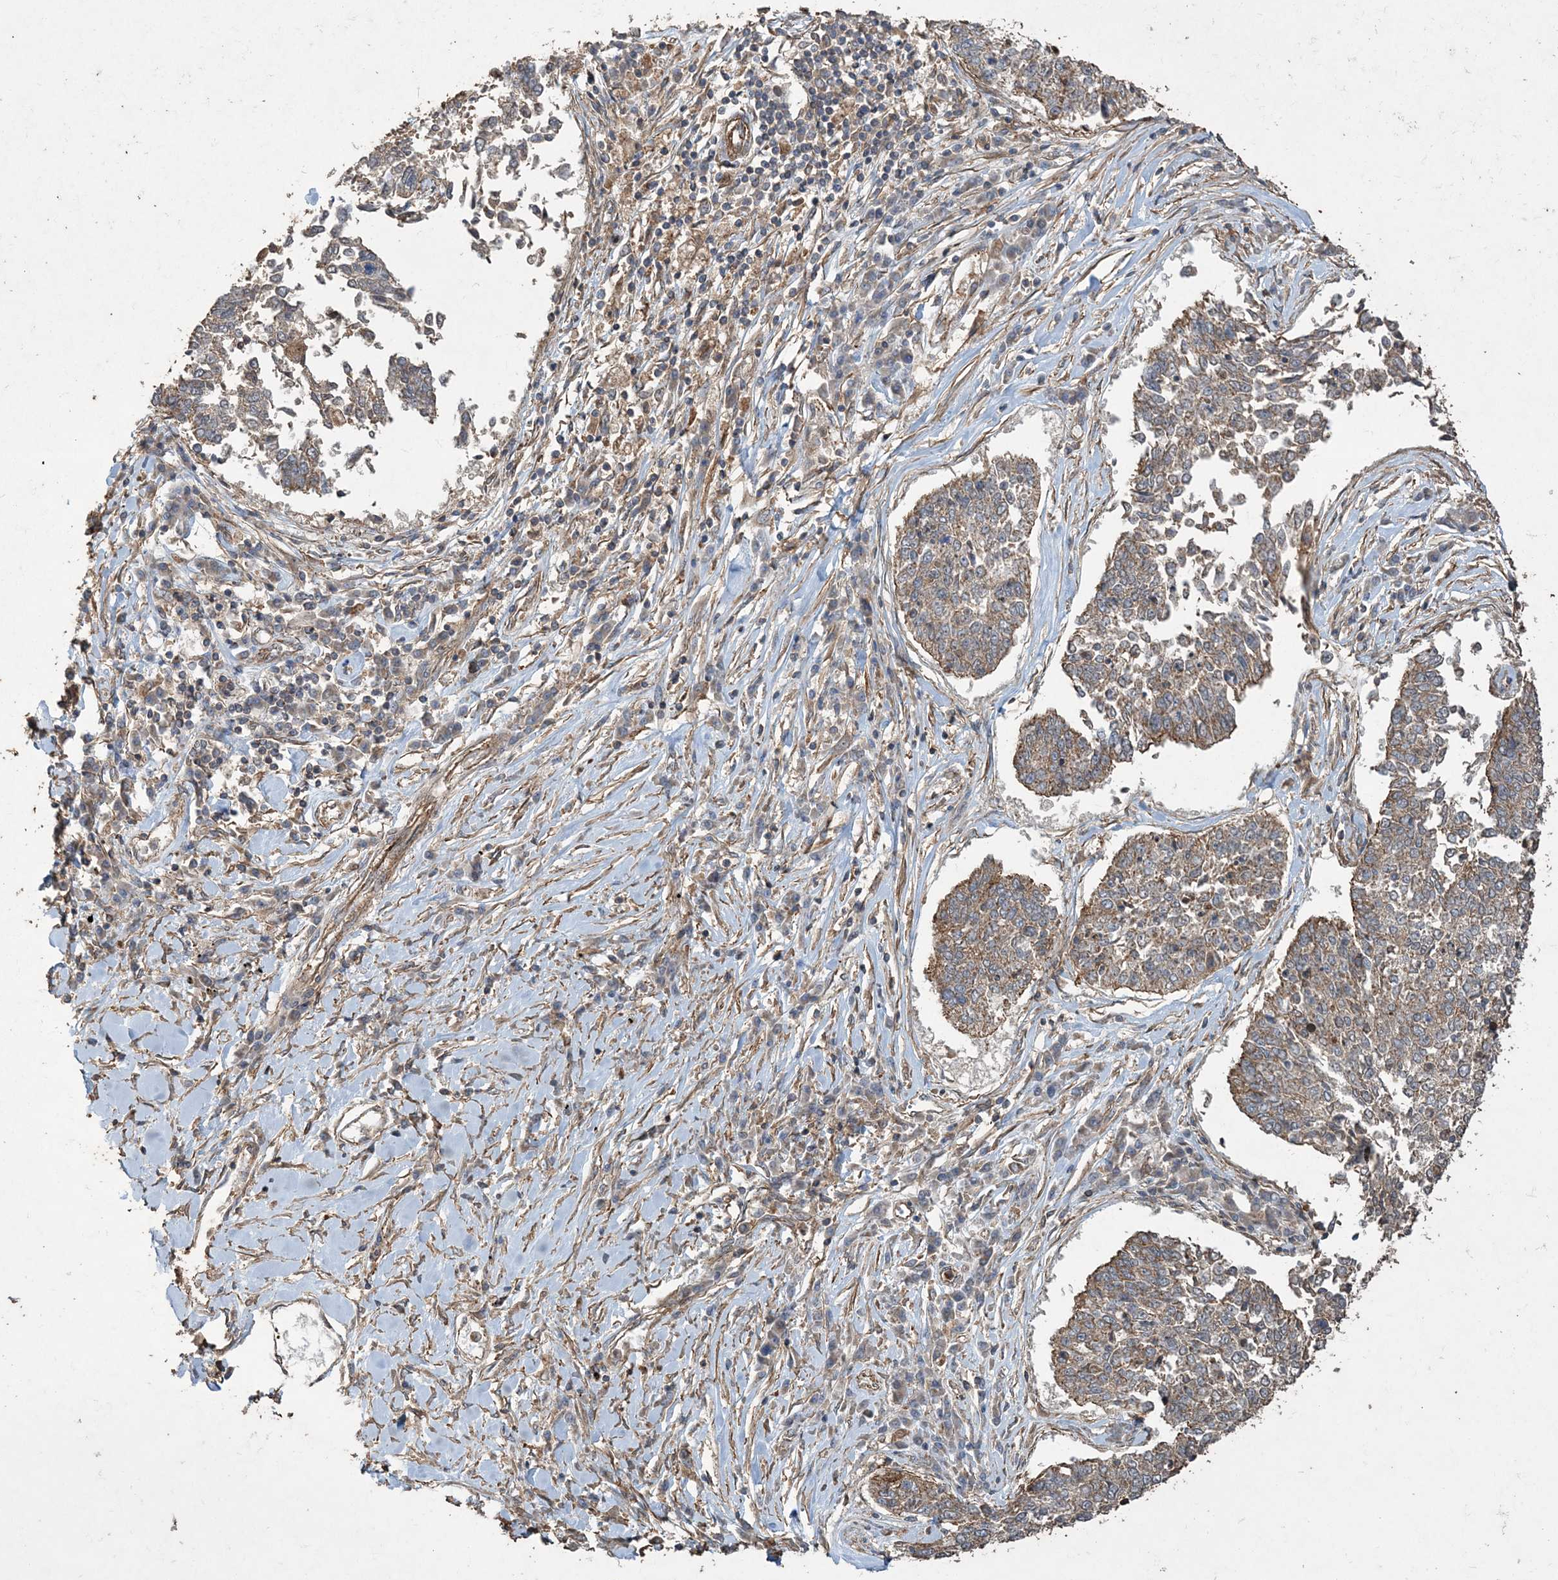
{"staining": {"intensity": "moderate", "quantity": ">75%", "location": "cytoplasmic/membranous"}, "tissue": "lung cancer", "cell_type": "Tumor cells", "image_type": "cancer", "snomed": [{"axis": "morphology", "description": "Normal tissue, NOS"}, {"axis": "morphology", "description": "Squamous cell carcinoma, NOS"}, {"axis": "topography", "description": "Cartilage tissue"}, {"axis": "topography", "description": "Bronchus"}, {"axis": "topography", "description": "Lung"}, {"axis": "topography", "description": "Peripheral nerve tissue"}], "caption": "Lung squamous cell carcinoma stained with DAB (3,3'-diaminobenzidine) immunohistochemistry (IHC) shows medium levels of moderate cytoplasmic/membranous staining in approximately >75% of tumor cells.", "gene": "TTC7A", "patient": {"sex": "female", "age": 49}}